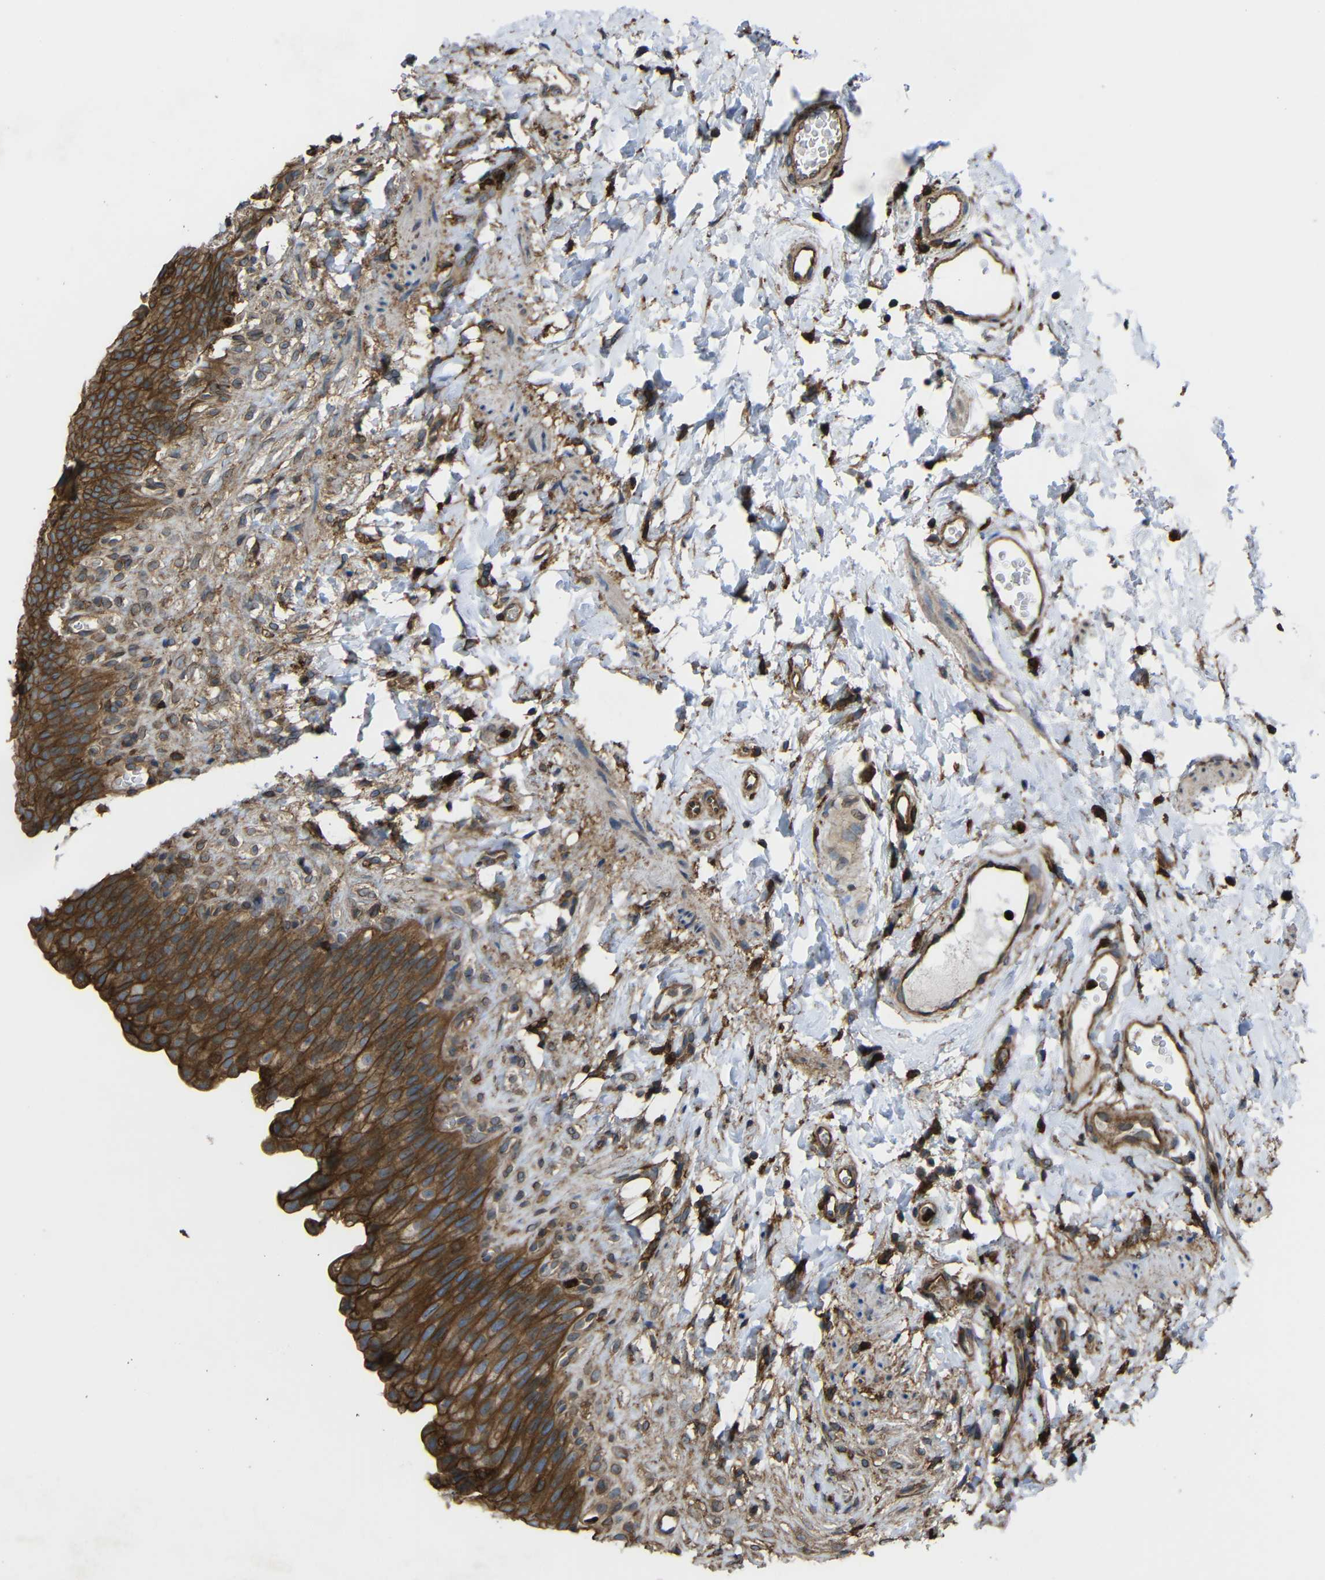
{"staining": {"intensity": "moderate", "quantity": ">75%", "location": "cytoplasmic/membranous"}, "tissue": "urinary bladder", "cell_type": "Urothelial cells", "image_type": "normal", "snomed": [{"axis": "morphology", "description": "Normal tissue, NOS"}, {"axis": "topography", "description": "Urinary bladder"}], "caption": "Urothelial cells show medium levels of moderate cytoplasmic/membranous expression in approximately >75% of cells in unremarkable urinary bladder. (DAB (3,3'-diaminobenzidine) IHC with brightfield microscopy, high magnification).", "gene": "TREM2", "patient": {"sex": "female", "age": 79}}